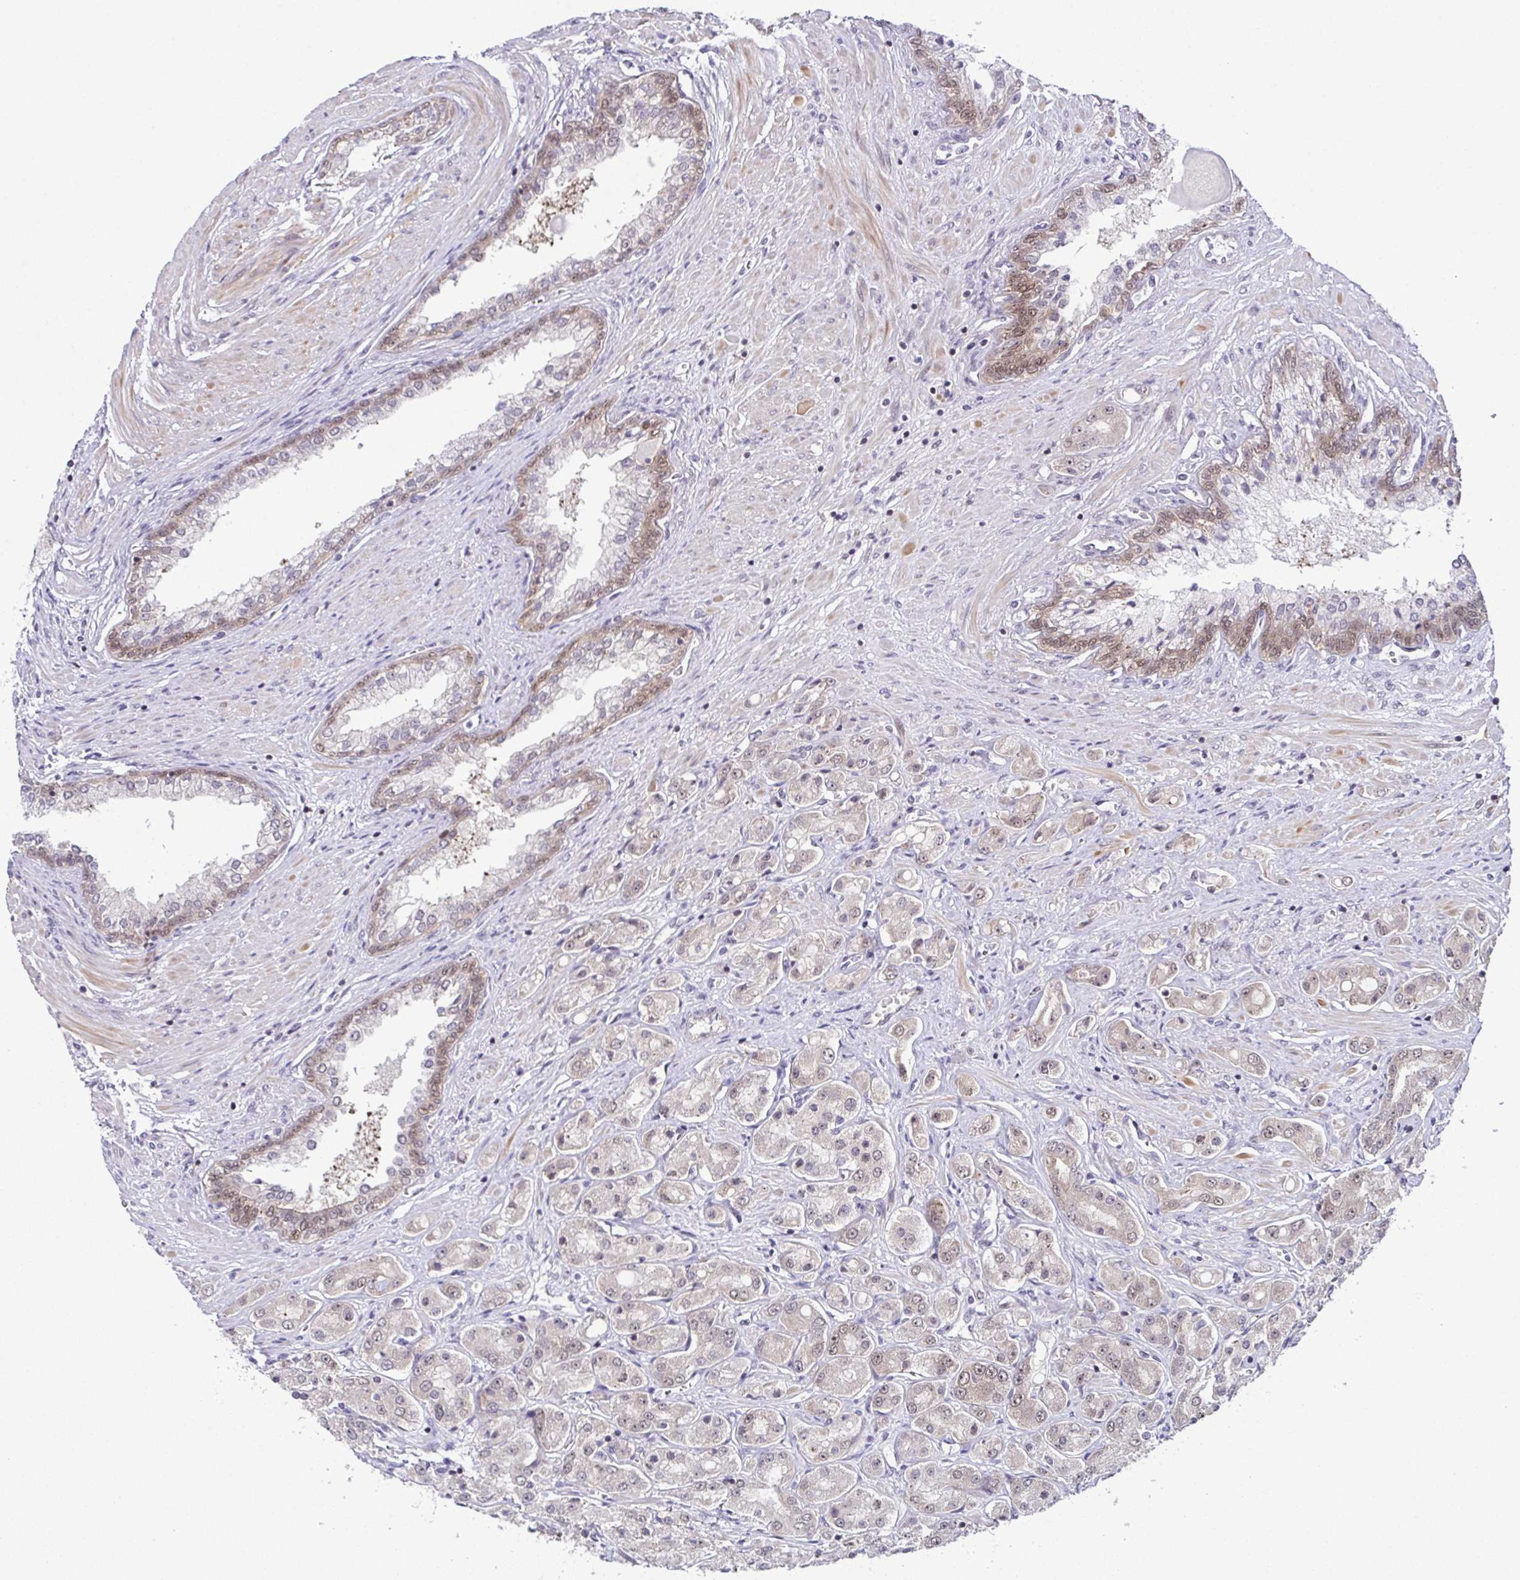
{"staining": {"intensity": "negative", "quantity": "none", "location": "none"}, "tissue": "prostate cancer", "cell_type": "Tumor cells", "image_type": "cancer", "snomed": [{"axis": "morphology", "description": "Adenocarcinoma, High grade"}, {"axis": "topography", "description": "Prostate"}], "caption": "Tumor cells are negative for brown protein staining in prostate cancer. (DAB IHC with hematoxylin counter stain).", "gene": "DNAJB1", "patient": {"sex": "male", "age": 67}}